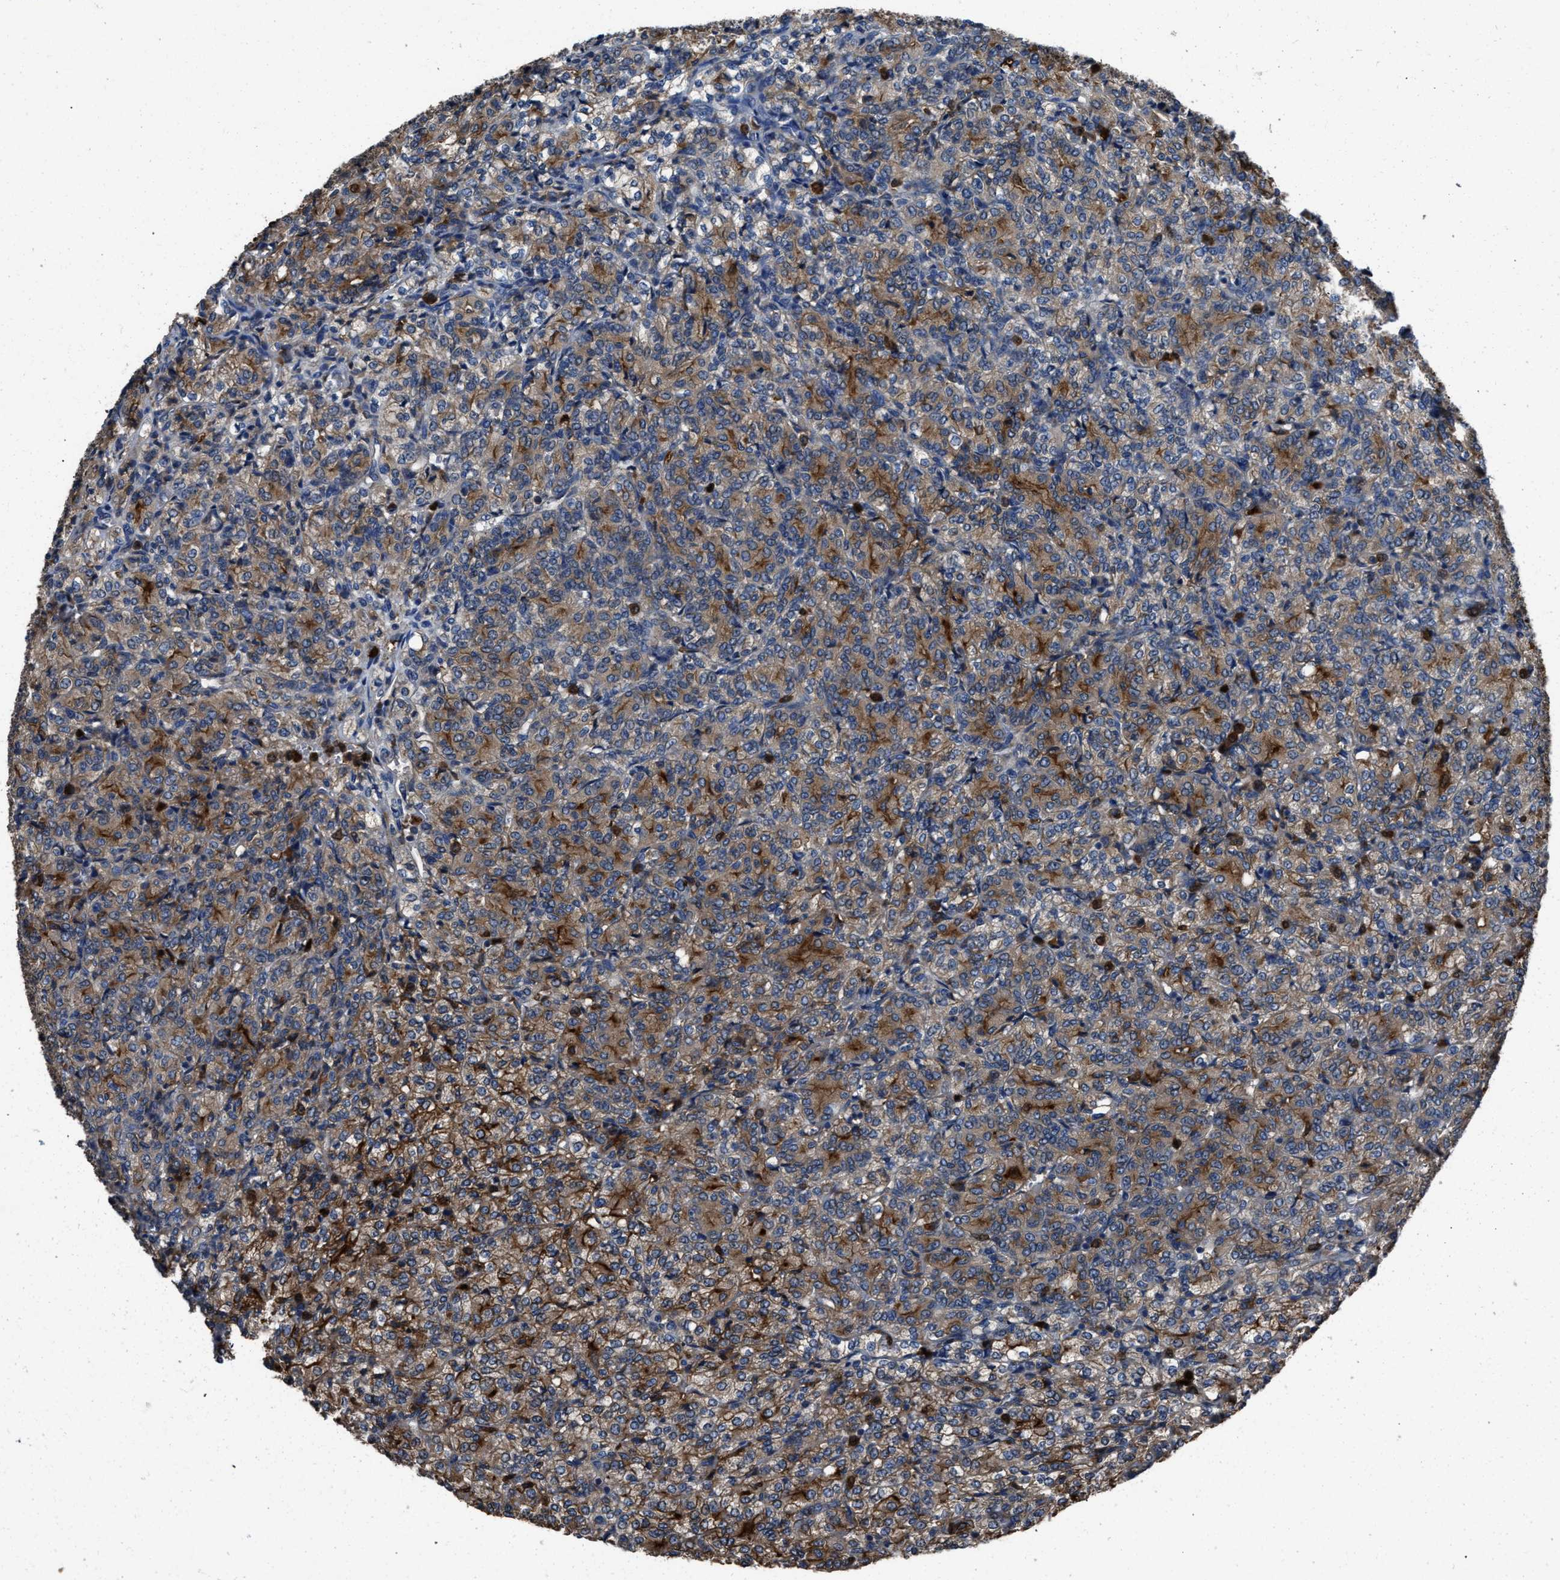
{"staining": {"intensity": "moderate", "quantity": ">75%", "location": "cytoplasmic/membranous"}, "tissue": "renal cancer", "cell_type": "Tumor cells", "image_type": "cancer", "snomed": [{"axis": "morphology", "description": "Adenocarcinoma, NOS"}, {"axis": "topography", "description": "Kidney"}], "caption": "An immunohistochemistry image of tumor tissue is shown. Protein staining in brown shows moderate cytoplasmic/membranous positivity in renal adenocarcinoma within tumor cells. The protein is shown in brown color, while the nuclei are stained blue.", "gene": "ANGPT1", "patient": {"sex": "male", "age": 77}}